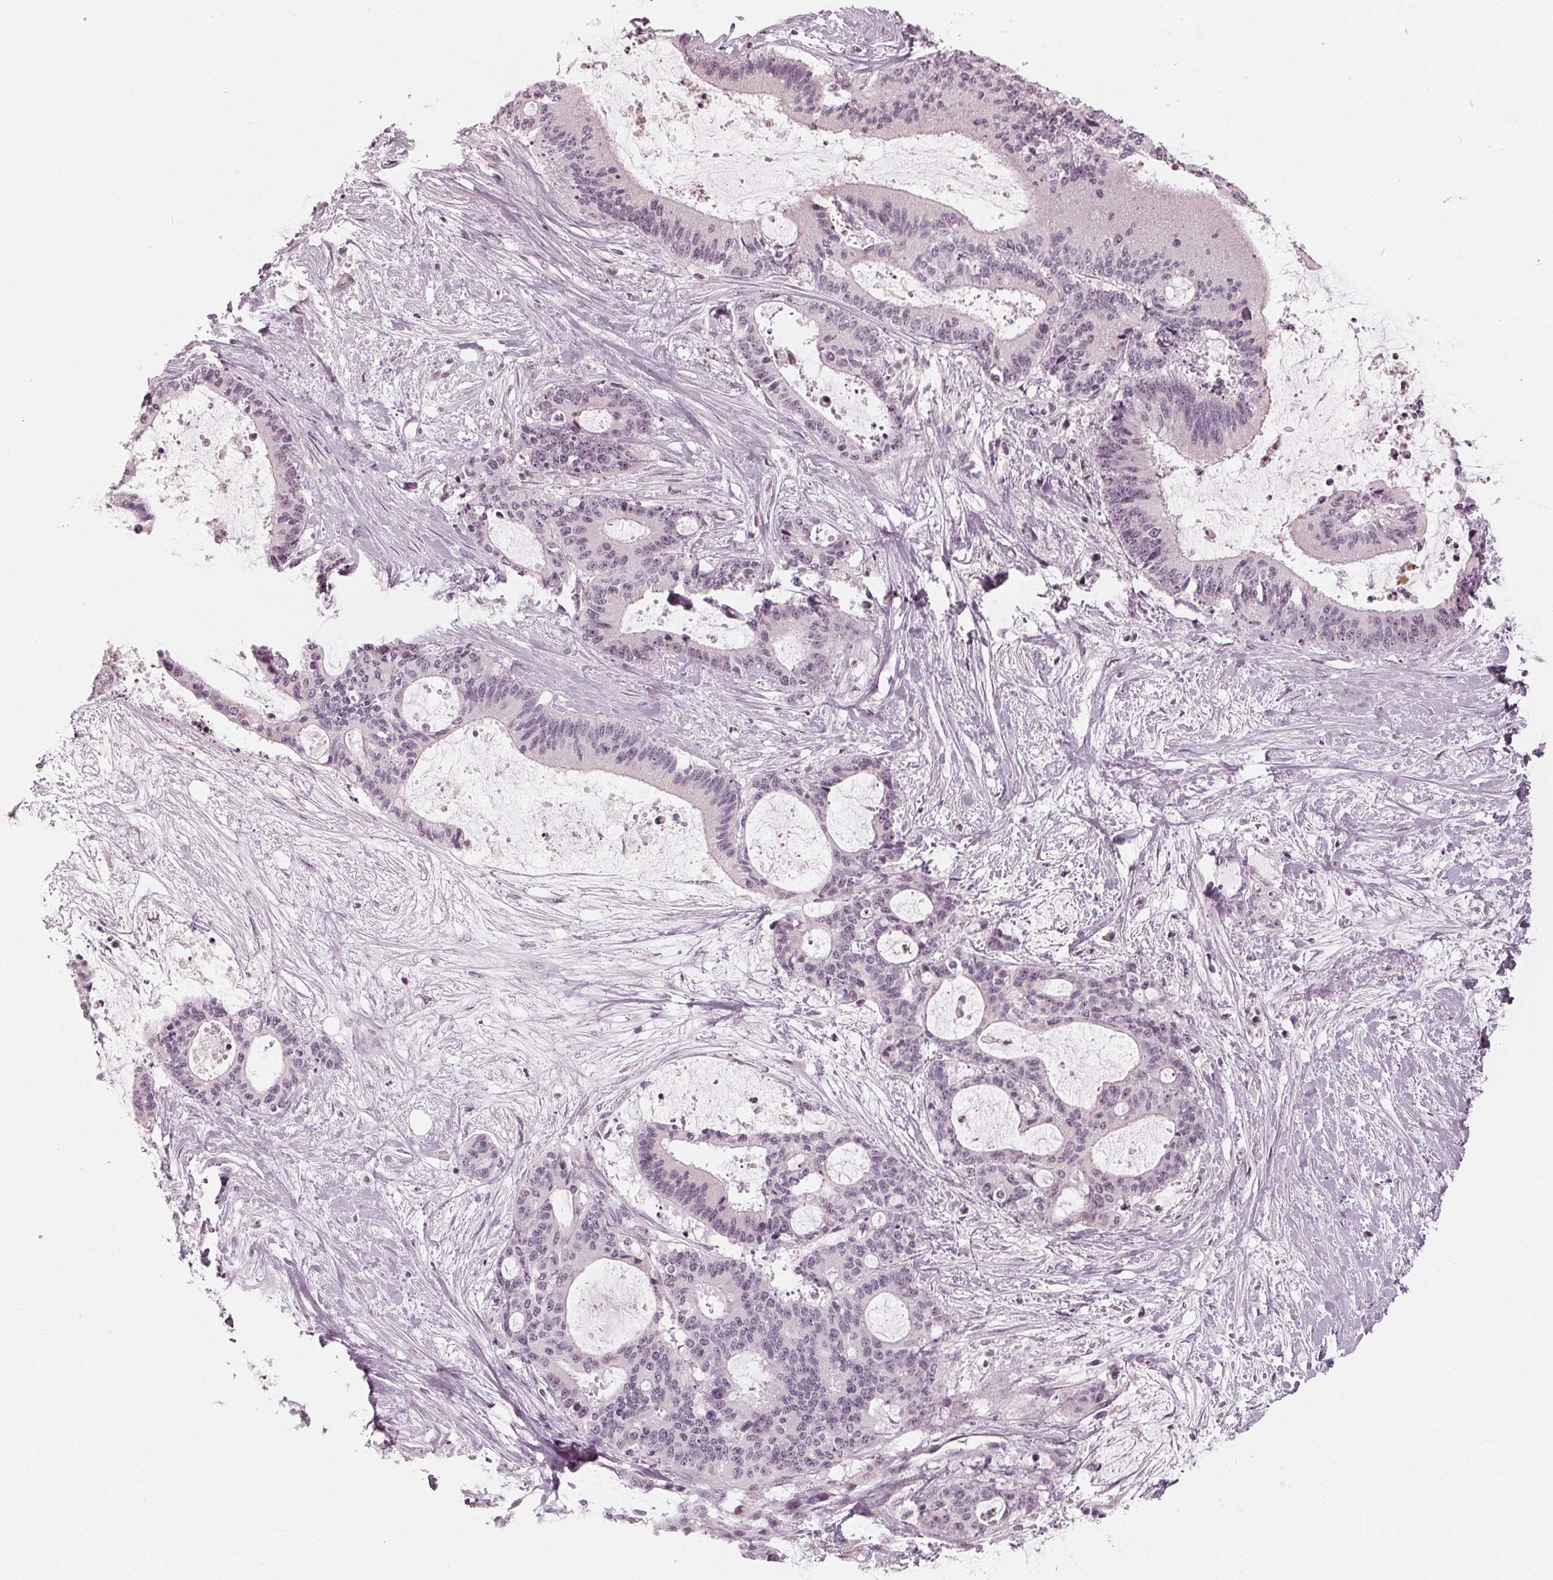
{"staining": {"intensity": "negative", "quantity": "none", "location": "none"}, "tissue": "liver cancer", "cell_type": "Tumor cells", "image_type": "cancer", "snomed": [{"axis": "morphology", "description": "Cholangiocarcinoma"}, {"axis": "topography", "description": "Liver"}], "caption": "Histopathology image shows no significant protein expression in tumor cells of cholangiocarcinoma (liver). The staining is performed using DAB (3,3'-diaminobenzidine) brown chromogen with nuclei counter-stained in using hematoxylin.", "gene": "ADPRHL1", "patient": {"sex": "female", "age": 73}}